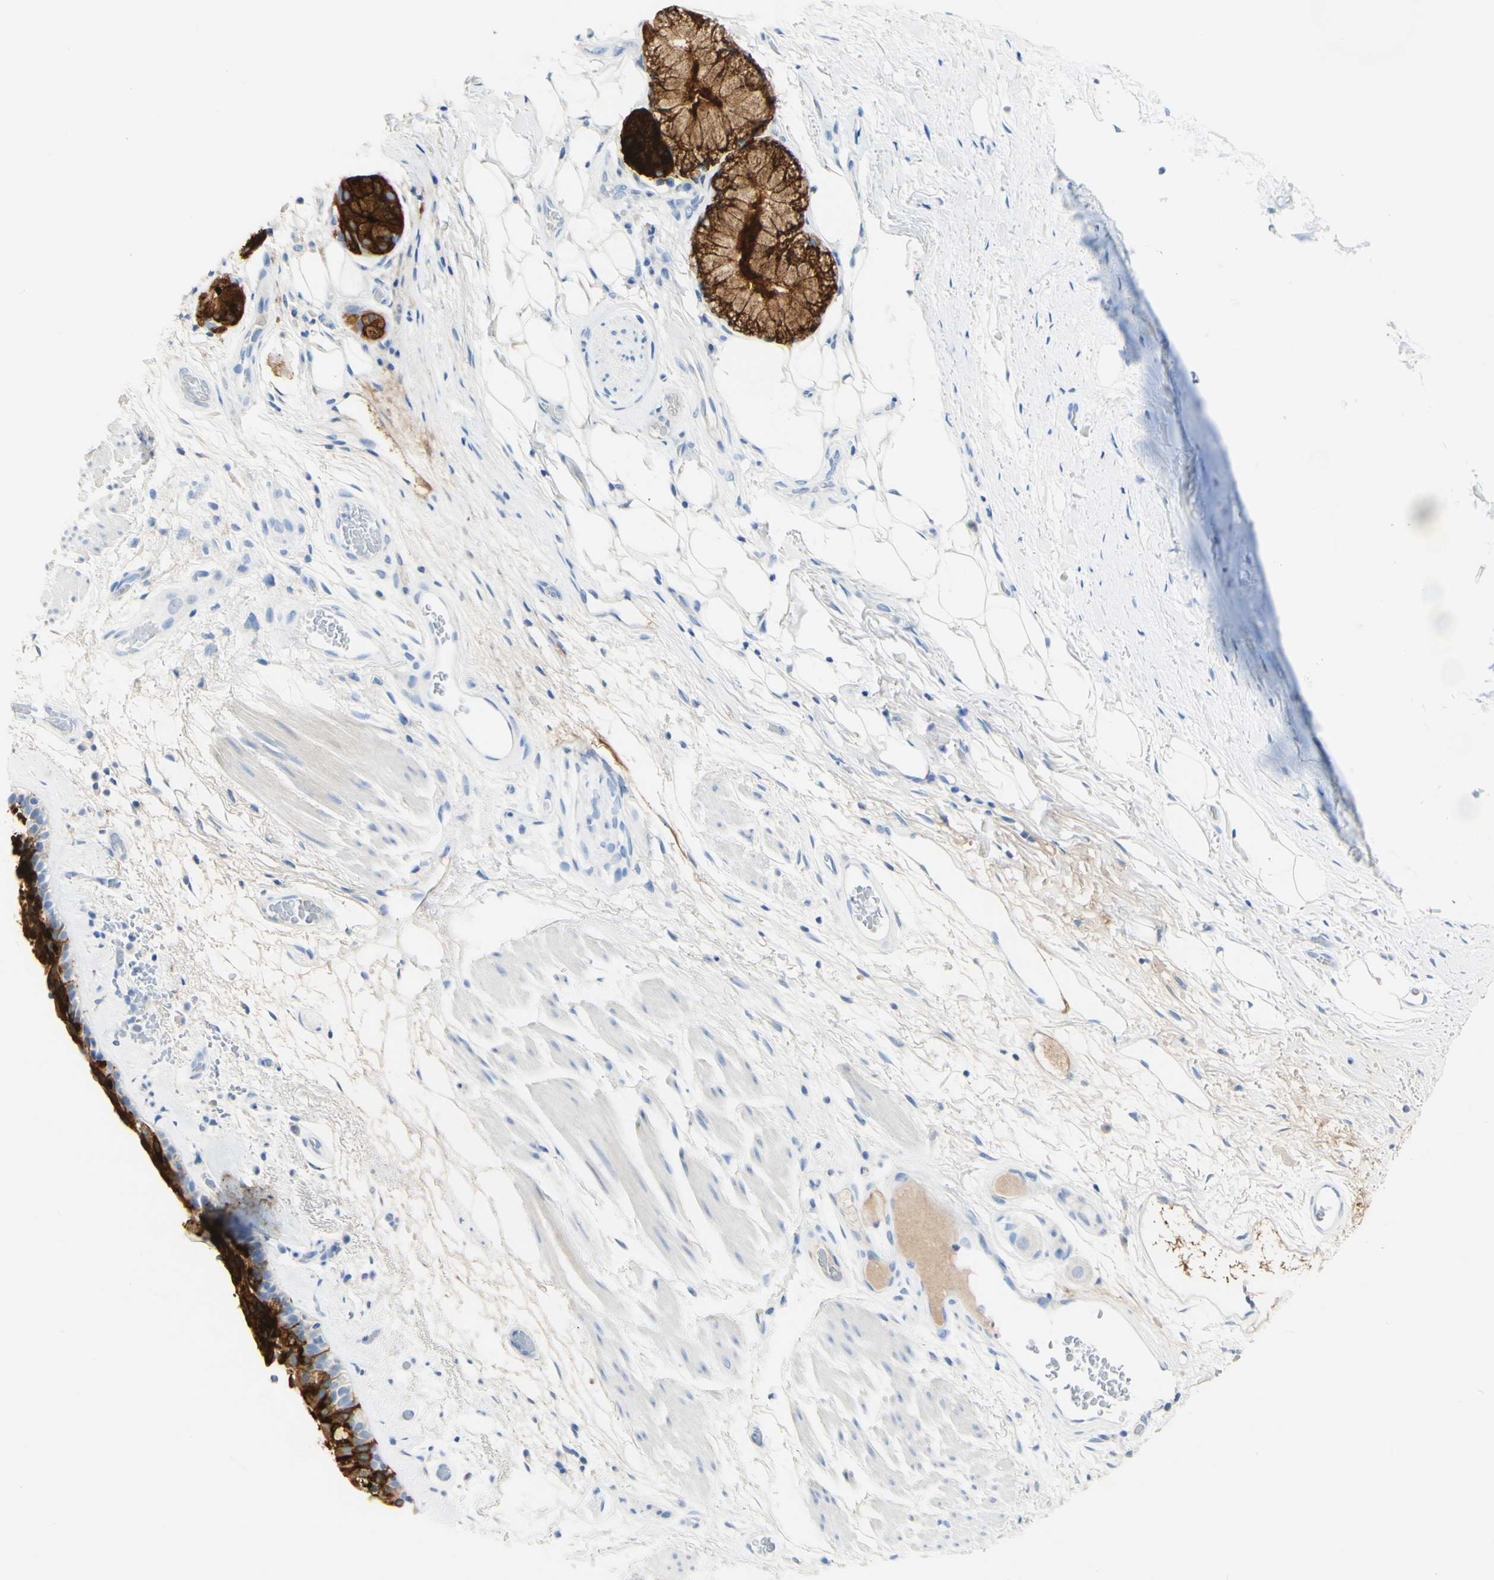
{"staining": {"intensity": "strong", "quantity": ">75%", "location": "cytoplasmic/membranous"}, "tissue": "bronchus", "cell_type": "Respiratory epithelial cells", "image_type": "normal", "snomed": [{"axis": "morphology", "description": "Normal tissue, NOS"}, {"axis": "morphology", "description": "Adenocarcinoma, NOS"}, {"axis": "topography", "description": "Bronchus"}, {"axis": "topography", "description": "Lung"}], "caption": "IHC (DAB) staining of benign human bronchus exhibits strong cytoplasmic/membranous protein positivity in approximately >75% of respiratory epithelial cells. (Stains: DAB (3,3'-diaminobenzidine) in brown, nuclei in blue, Microscopy: brightfield microscopy at high magnification).", "gene": "PIGR", "patient": {"sex": "female", "age": 54}}